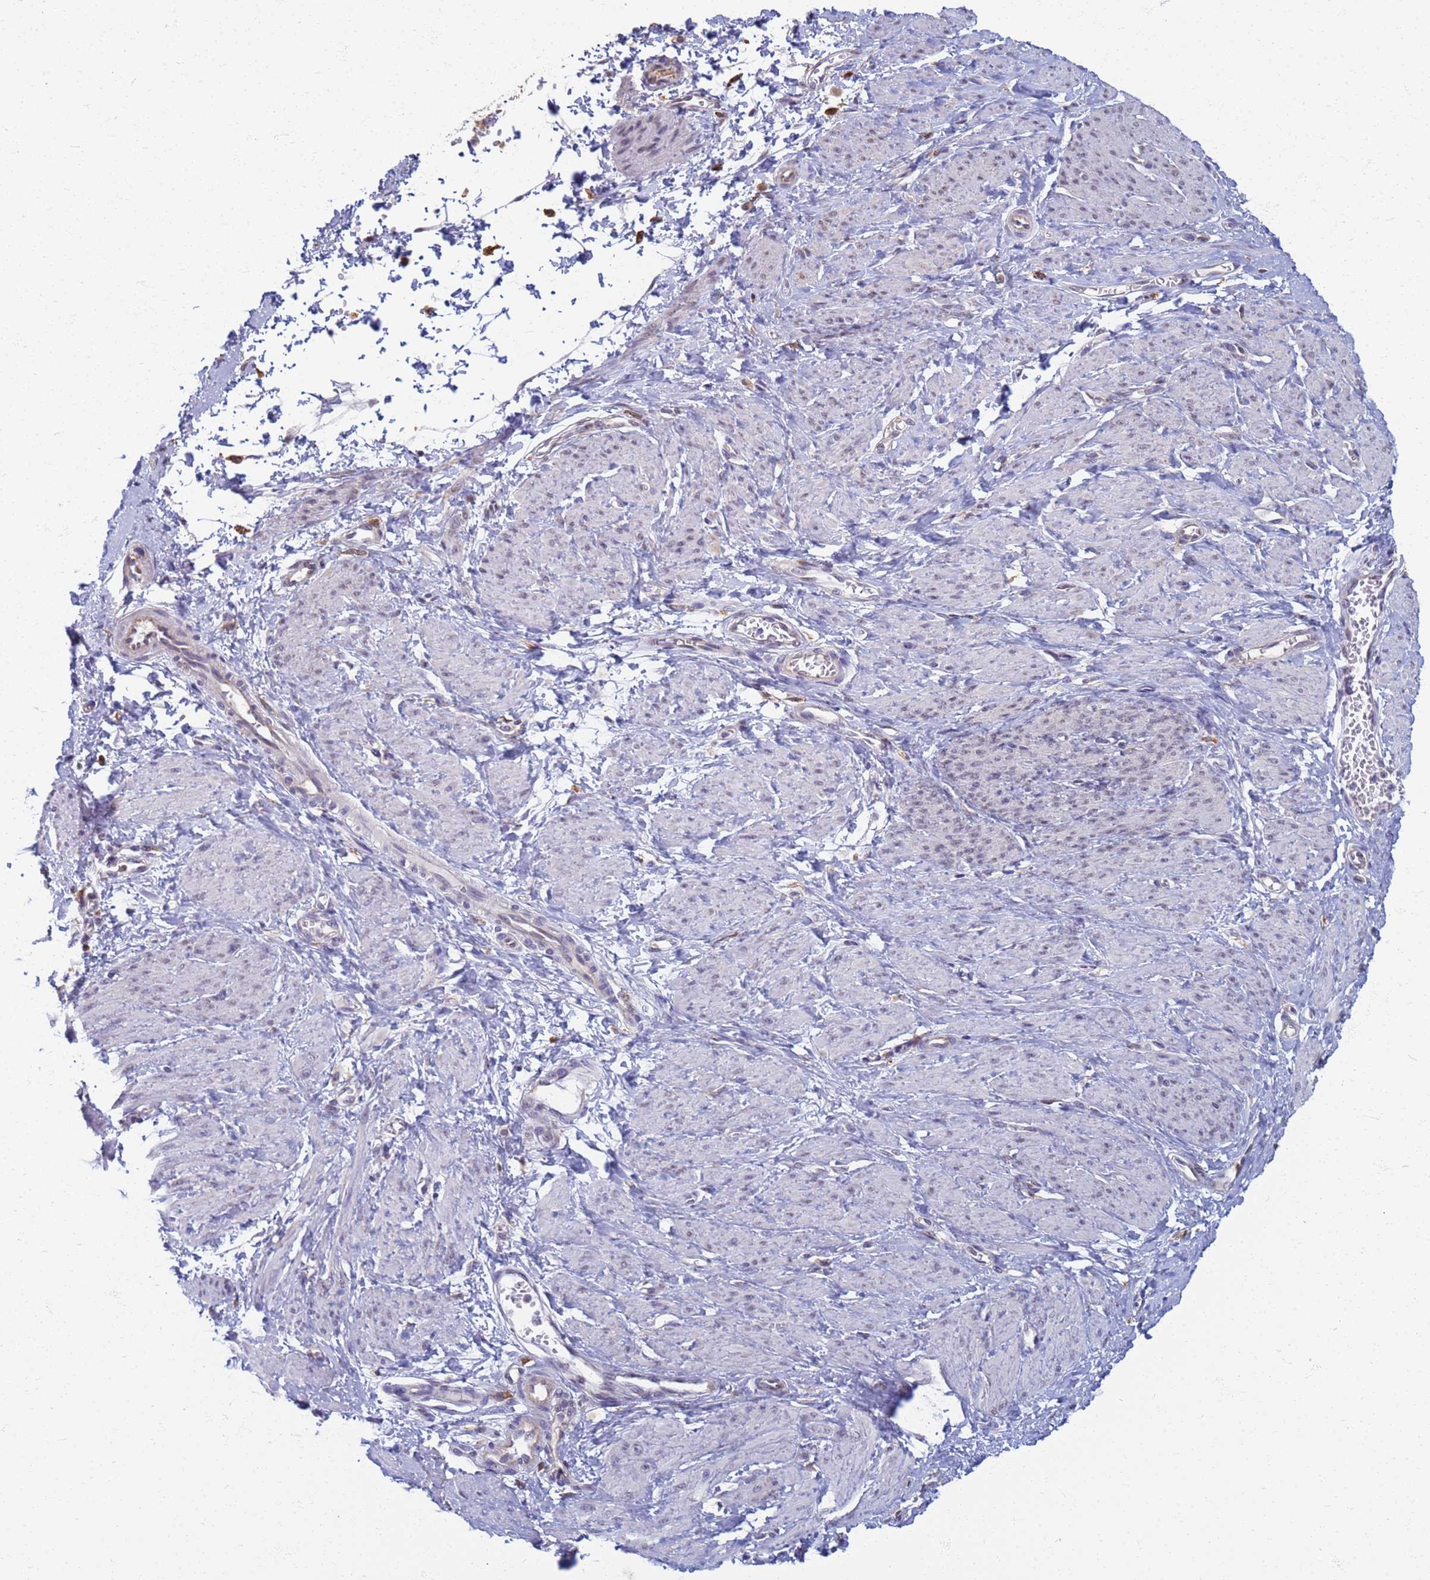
{"staining": {"intensity": "negative", "quantity": "none", "location": "none"}, "tissue": "smooth muscle", "cell_type": "Smooth muscle cells", "image_type": "normal", "snomed": [{"axis": "morphology", "description": "Normal tissue, NOS"}, {"axis": "topography", "description": "Smooth muscle"}, {"axis": "topography", "description": "Uterus"}], "caption": "Immunohistochemistry of benign smooth muscle exhibits no positivity in smooth muscle cells.", "gene": "ATP6V1E1", "patient": {"sex": "female", "age": 39}}